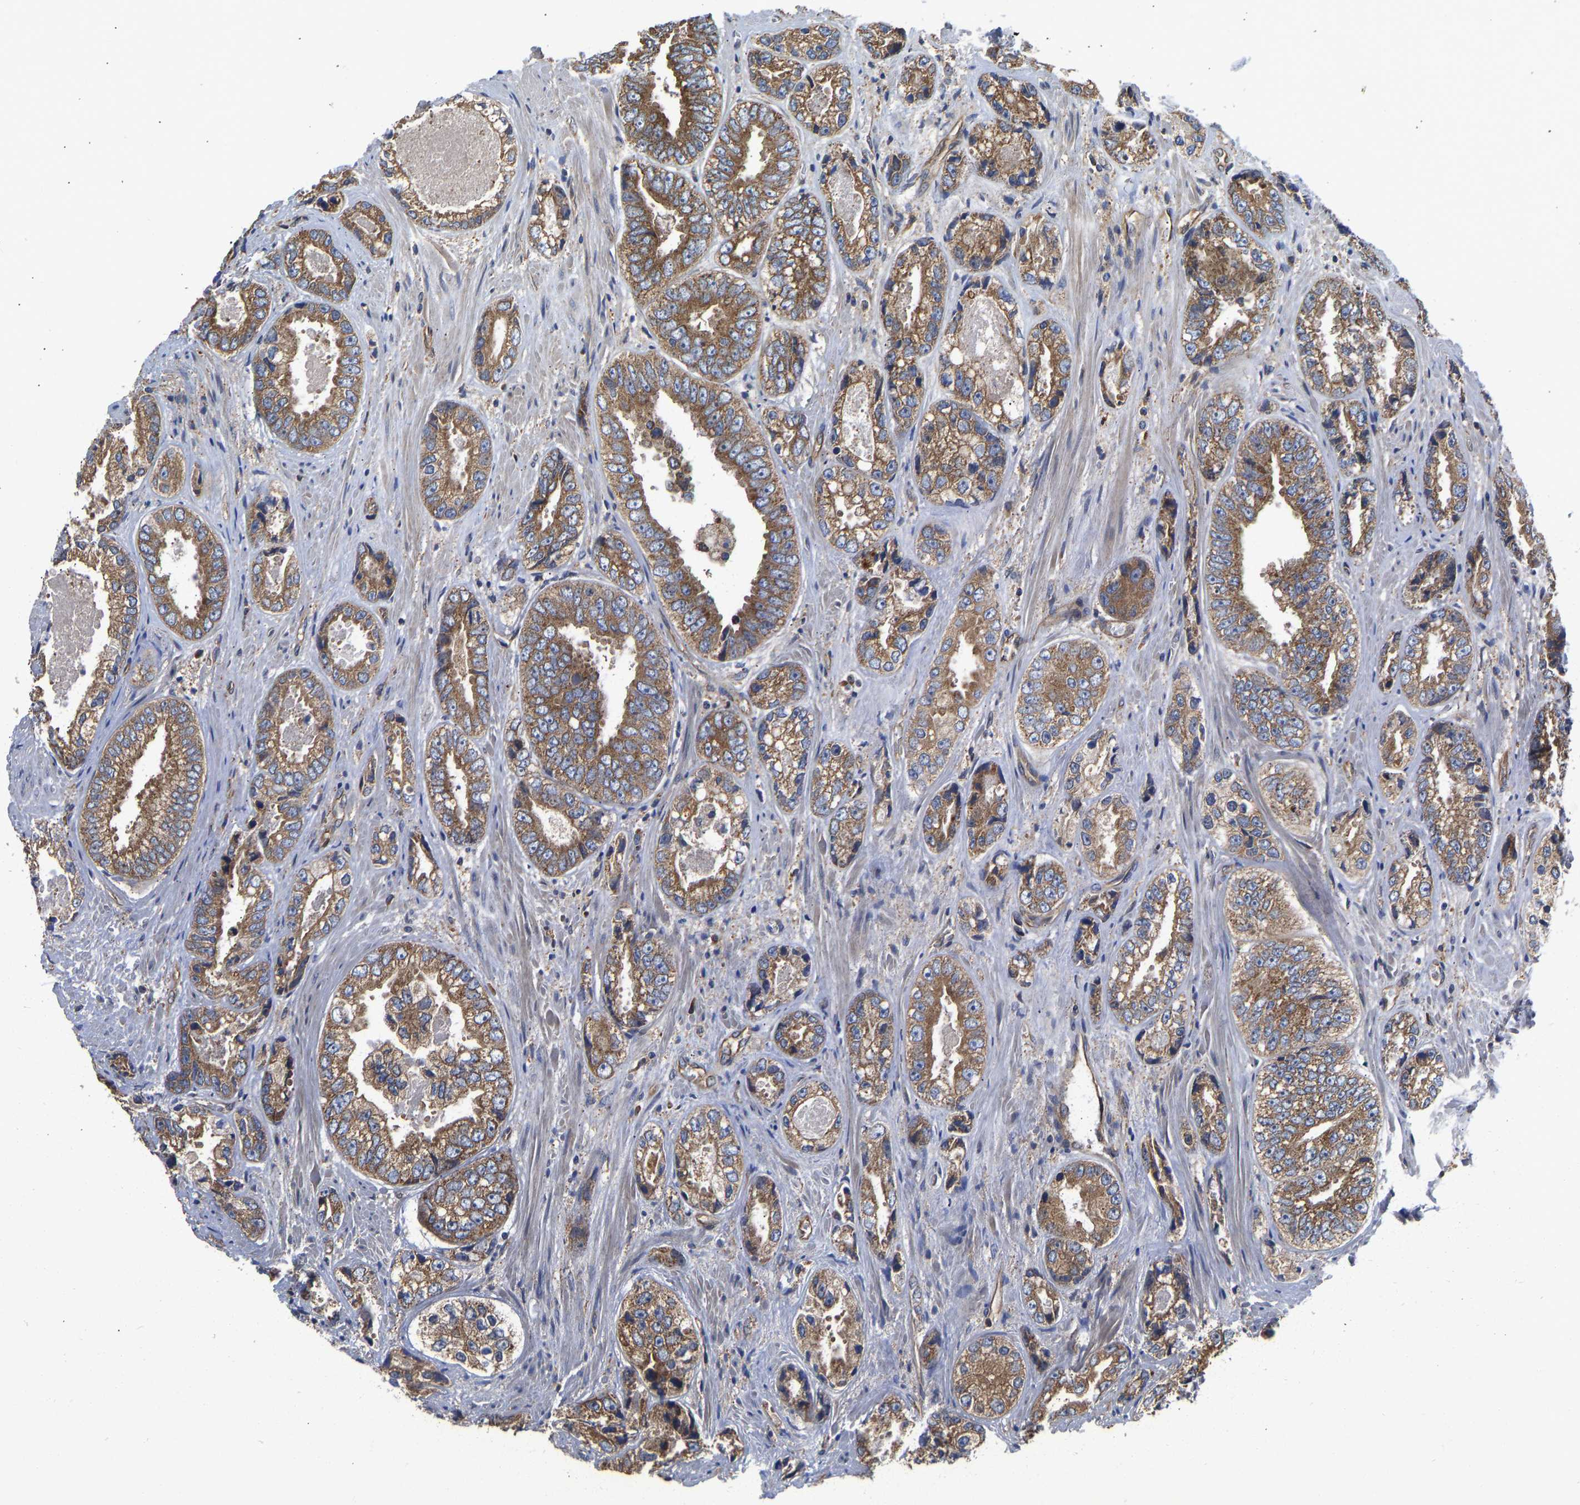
{"staining": {"intensity": "moderate", "quantity": ">75%", "location": "cytoplasmic/membranous"}, "tissue": "prostate cancer", "cell_type": "Tumor cells", "image_type": "cancer", "snomed": [{"axis": "morphology", "description": "Adenocarcinoma, High grade"}, {"axis": "topography", "description": "Prostate"}], "caption": "IHC (DAB (3,3'-diaminobenzidine)) staining of prostate cancer reveals moderate cytoplasmic/membranous protein positivity in about >75% of tumor cells. Nuclei are stained in blue.", "gene": "FLNB", "patient": {"sex": "male", "age": 61}}